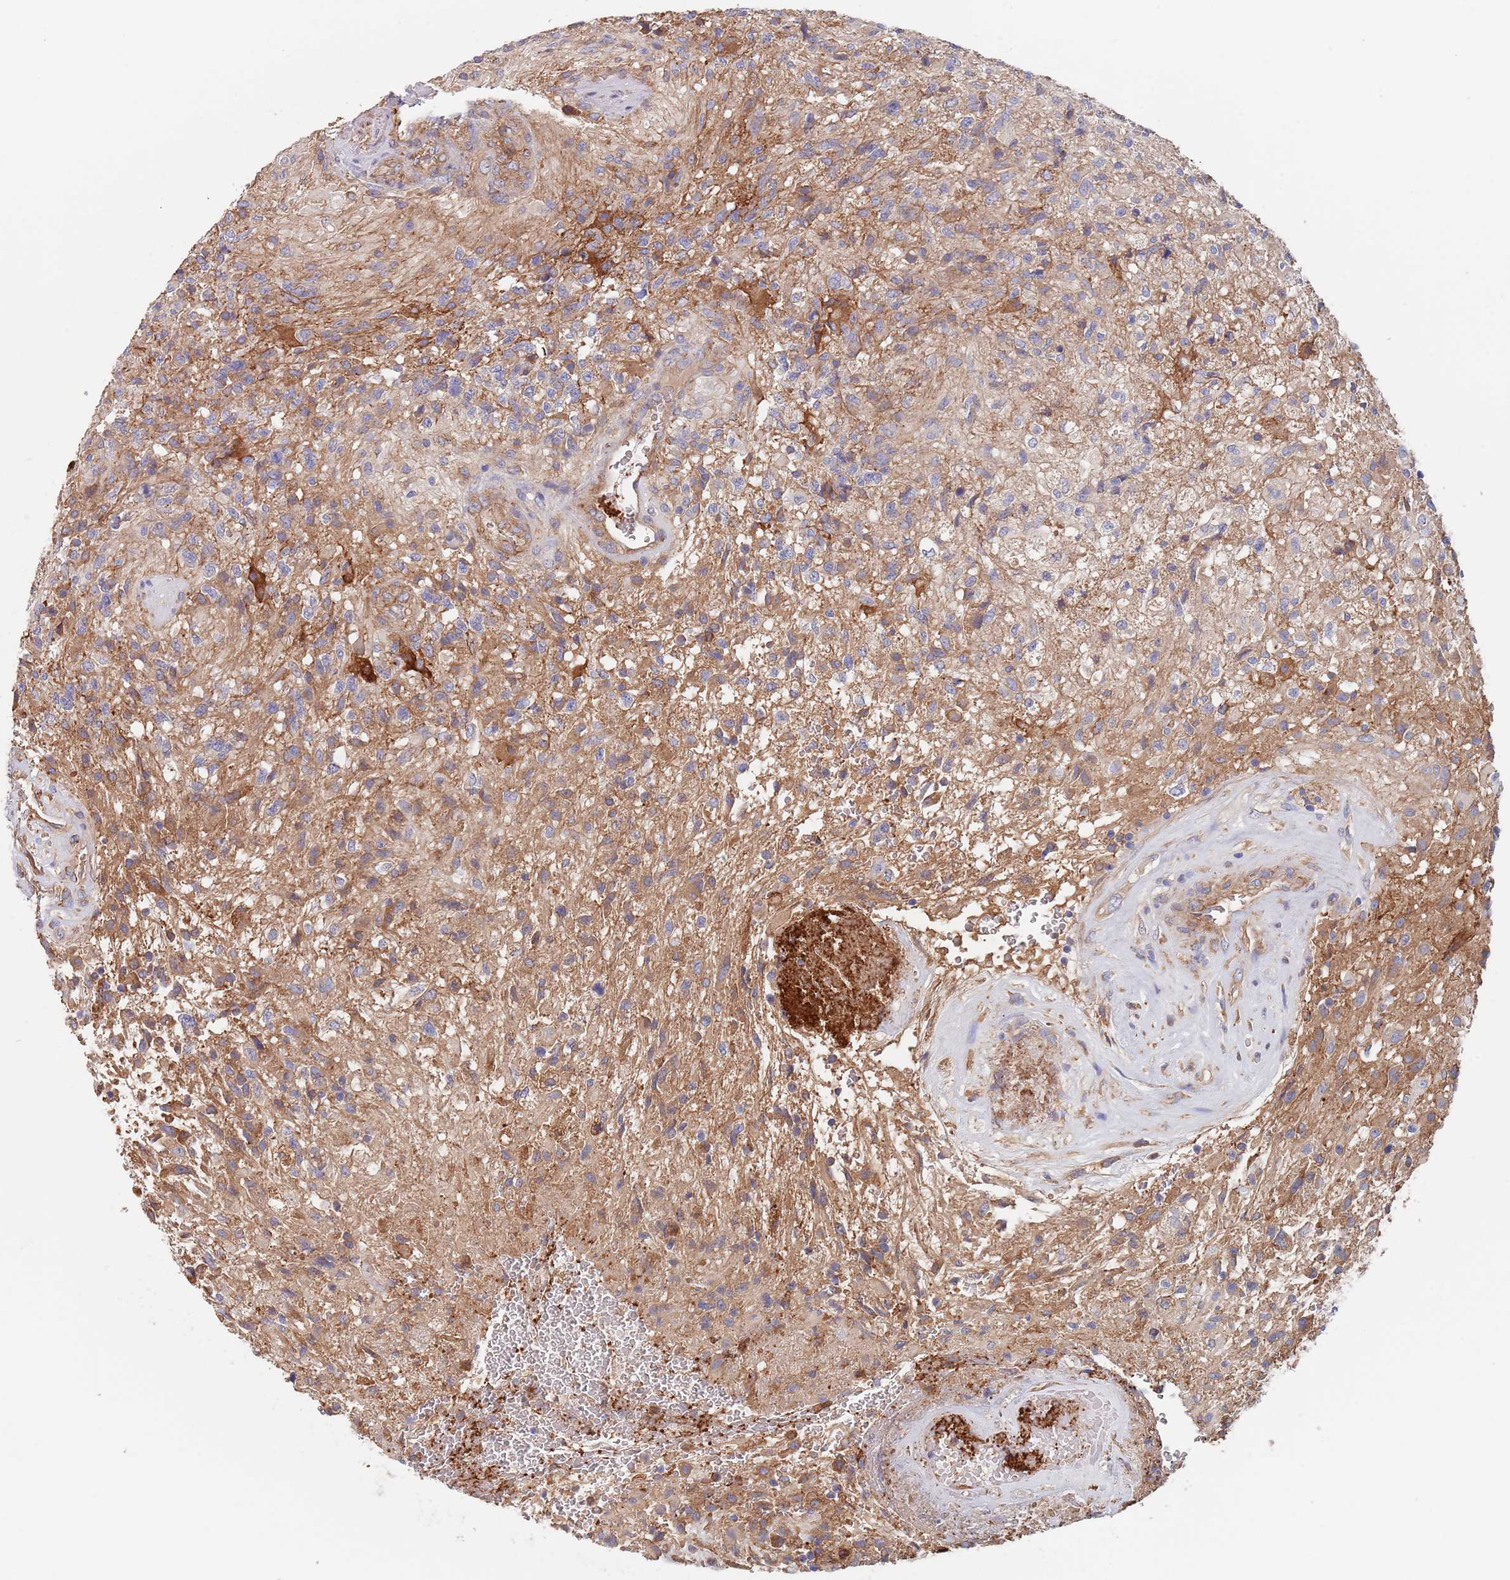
{"staining": {"intensity": "weak", "quantity": "<25%", "location": "cytoplasmic/membranous"}, "tissue": "glioma", "cell_type": "Tumor cells", "image_type": "cancer", "snomed": [{"axis": "morphology", "description": "Glioma, malignant, High grade"}, {"axis": "topography", "description": "Brain"}], "caption": "Immunohistochemical staining of malignant glioma (high-grade) demonstrates no significant positivity in tumor cells.", "gene": "DCUN1D3", "patient": {"sex": "male", "age": 56}}